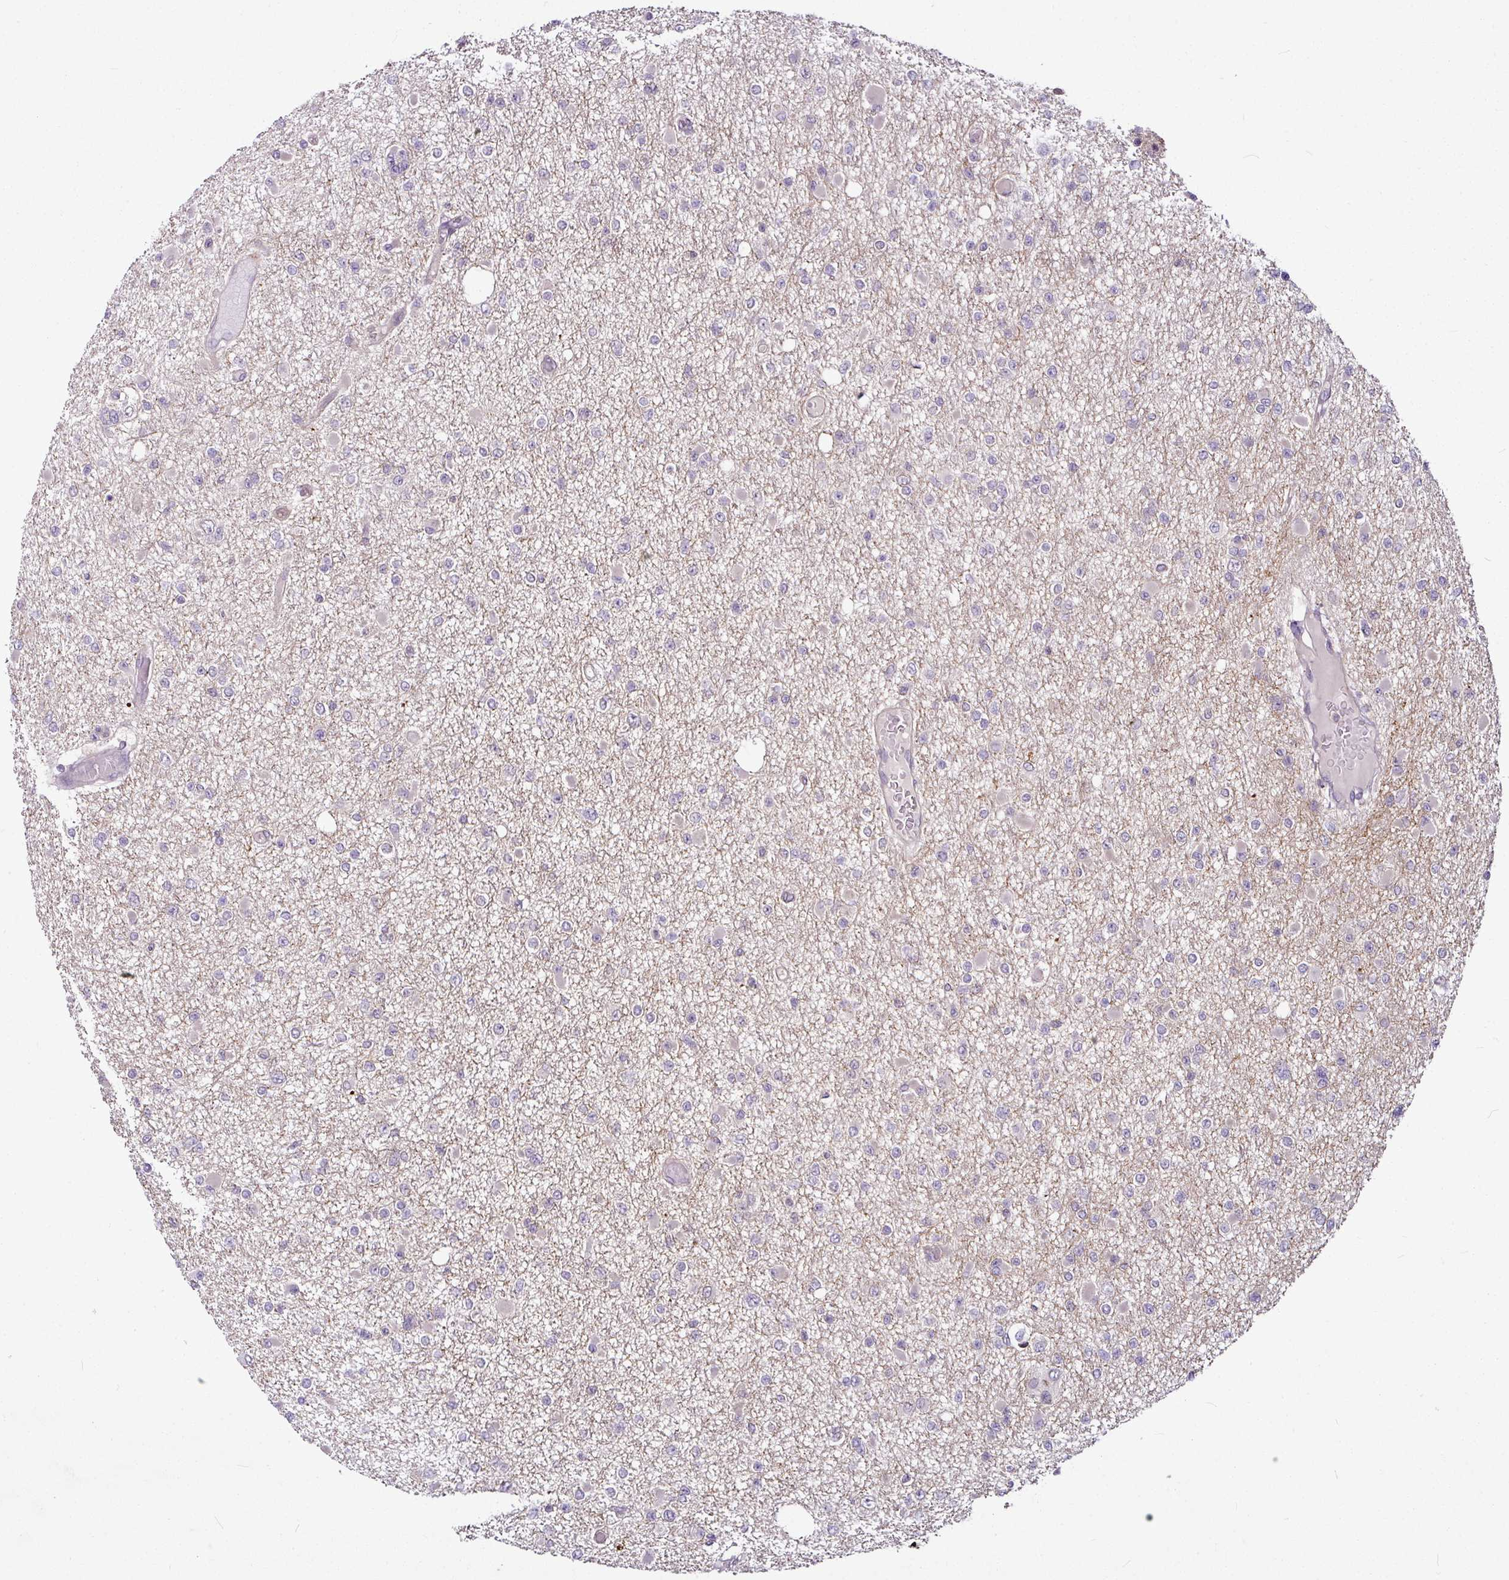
{"staining": {"intensity": "negative", "quantity": "none", "location": "none"}, "tissue": "glioma", "cell_type": "Tumor cells", "image_type": "cancer", "snomed": [{"axis": "morphology", "description": "Glioma, malignant, Low grade"}, {"axis": "topography", "description": "Brain"}], "caption": "Tumor cells are negative for protein expression in human malignant glioma (low-grade).", "gene": "DCAF13", "patient": {"sex": "female", "age": 22}}